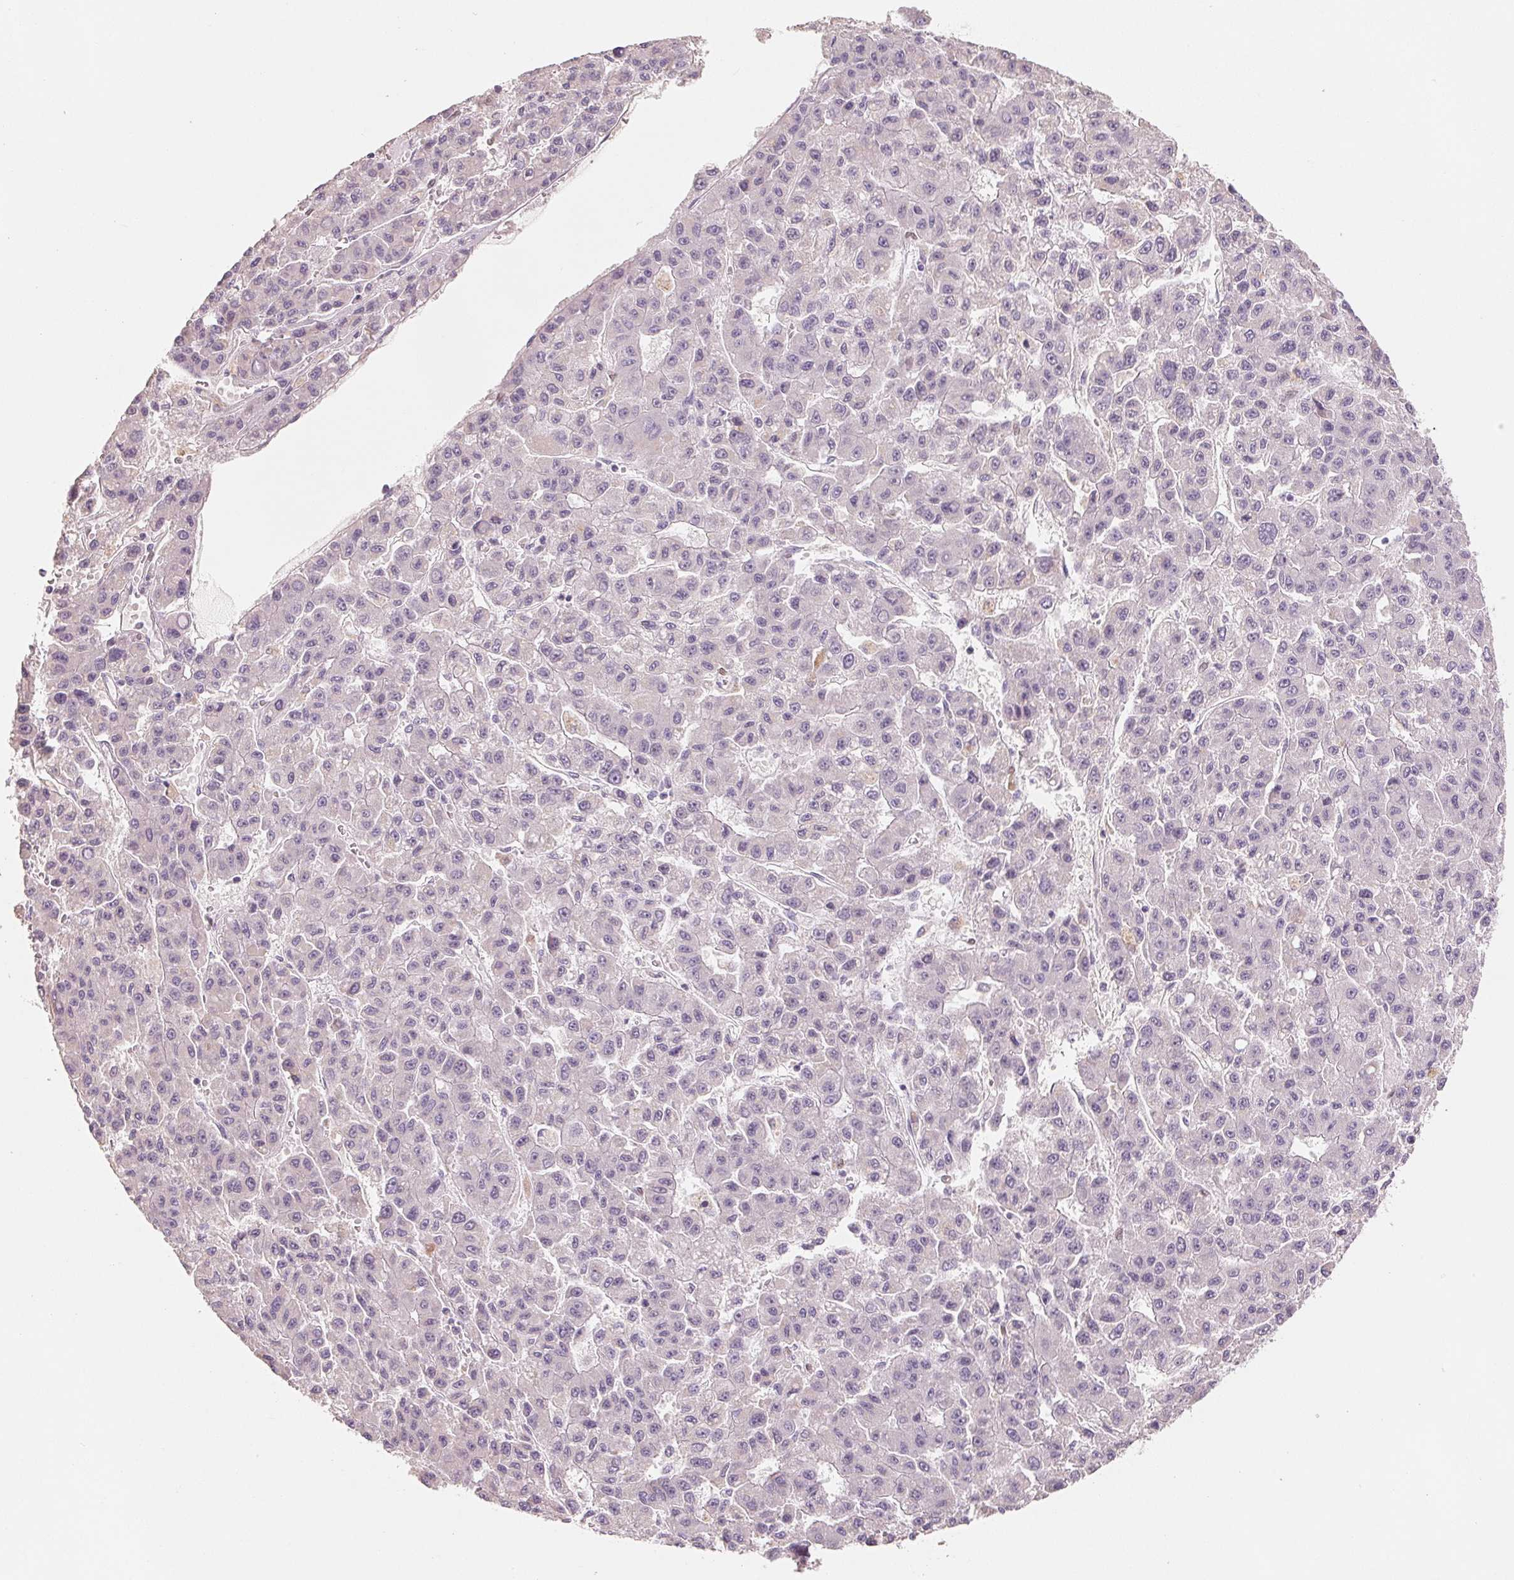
{"staining": {"intensity": "negative", "quantity": "none", "location": "none"}, "tissue": "liver cancer", "cell_type": "Tumor cells", "image_type": "cancer", "snomed": [{"axis": "morphology", "description": "Carcinoma, Hepatocellular, NOS"}, {"axis": "topography", "description": "Liver"}], "caption": "Immunohistochemistry (IHC) histopathology image of human liver hepatocellular carcinoma stained for a protein (brown), which displays no positivity in tumor cells.", "gene": "SMARCD3", "patient": {"sex": "male", "age": 70}}